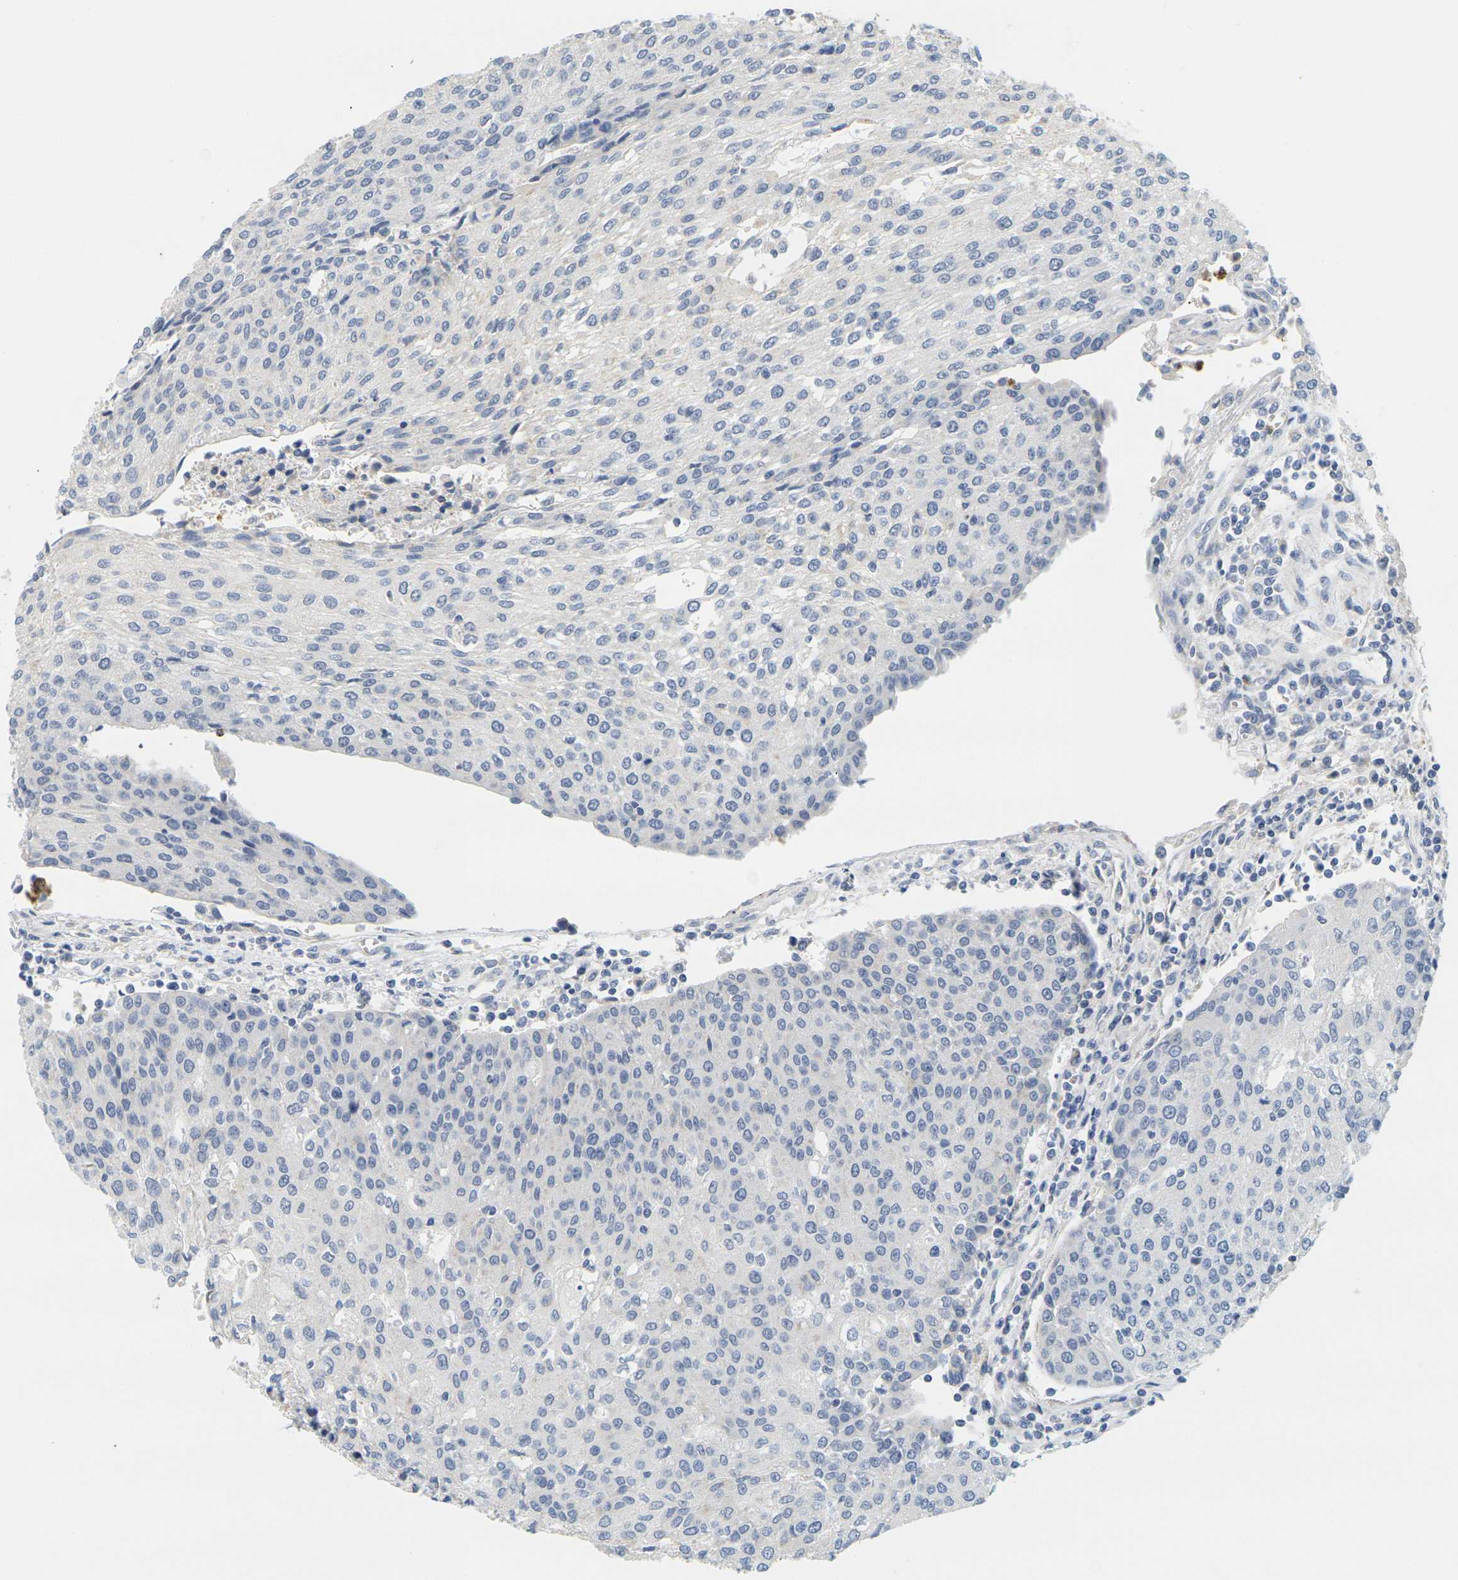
{"staining": {"intensity": "negative", "quantity": "none", "location": "none"}, "tissue": "urothelial cancer", "cell_type": "Tumor cells", "image_type": "cancer", "snomed": [{"axis": "morphology", "description": "Urothelial carcinoma, High grade"}, {"axis": "topography", "description": "Urinary bladder"}], "caption": "The immunohistochemistry (IHC) histopathology image has no significant positivity in tumor cells of high-grade urothelial carcinoma tissue.", "gene": "KLK5", "patient": {"sex": "female", "age": 85}}